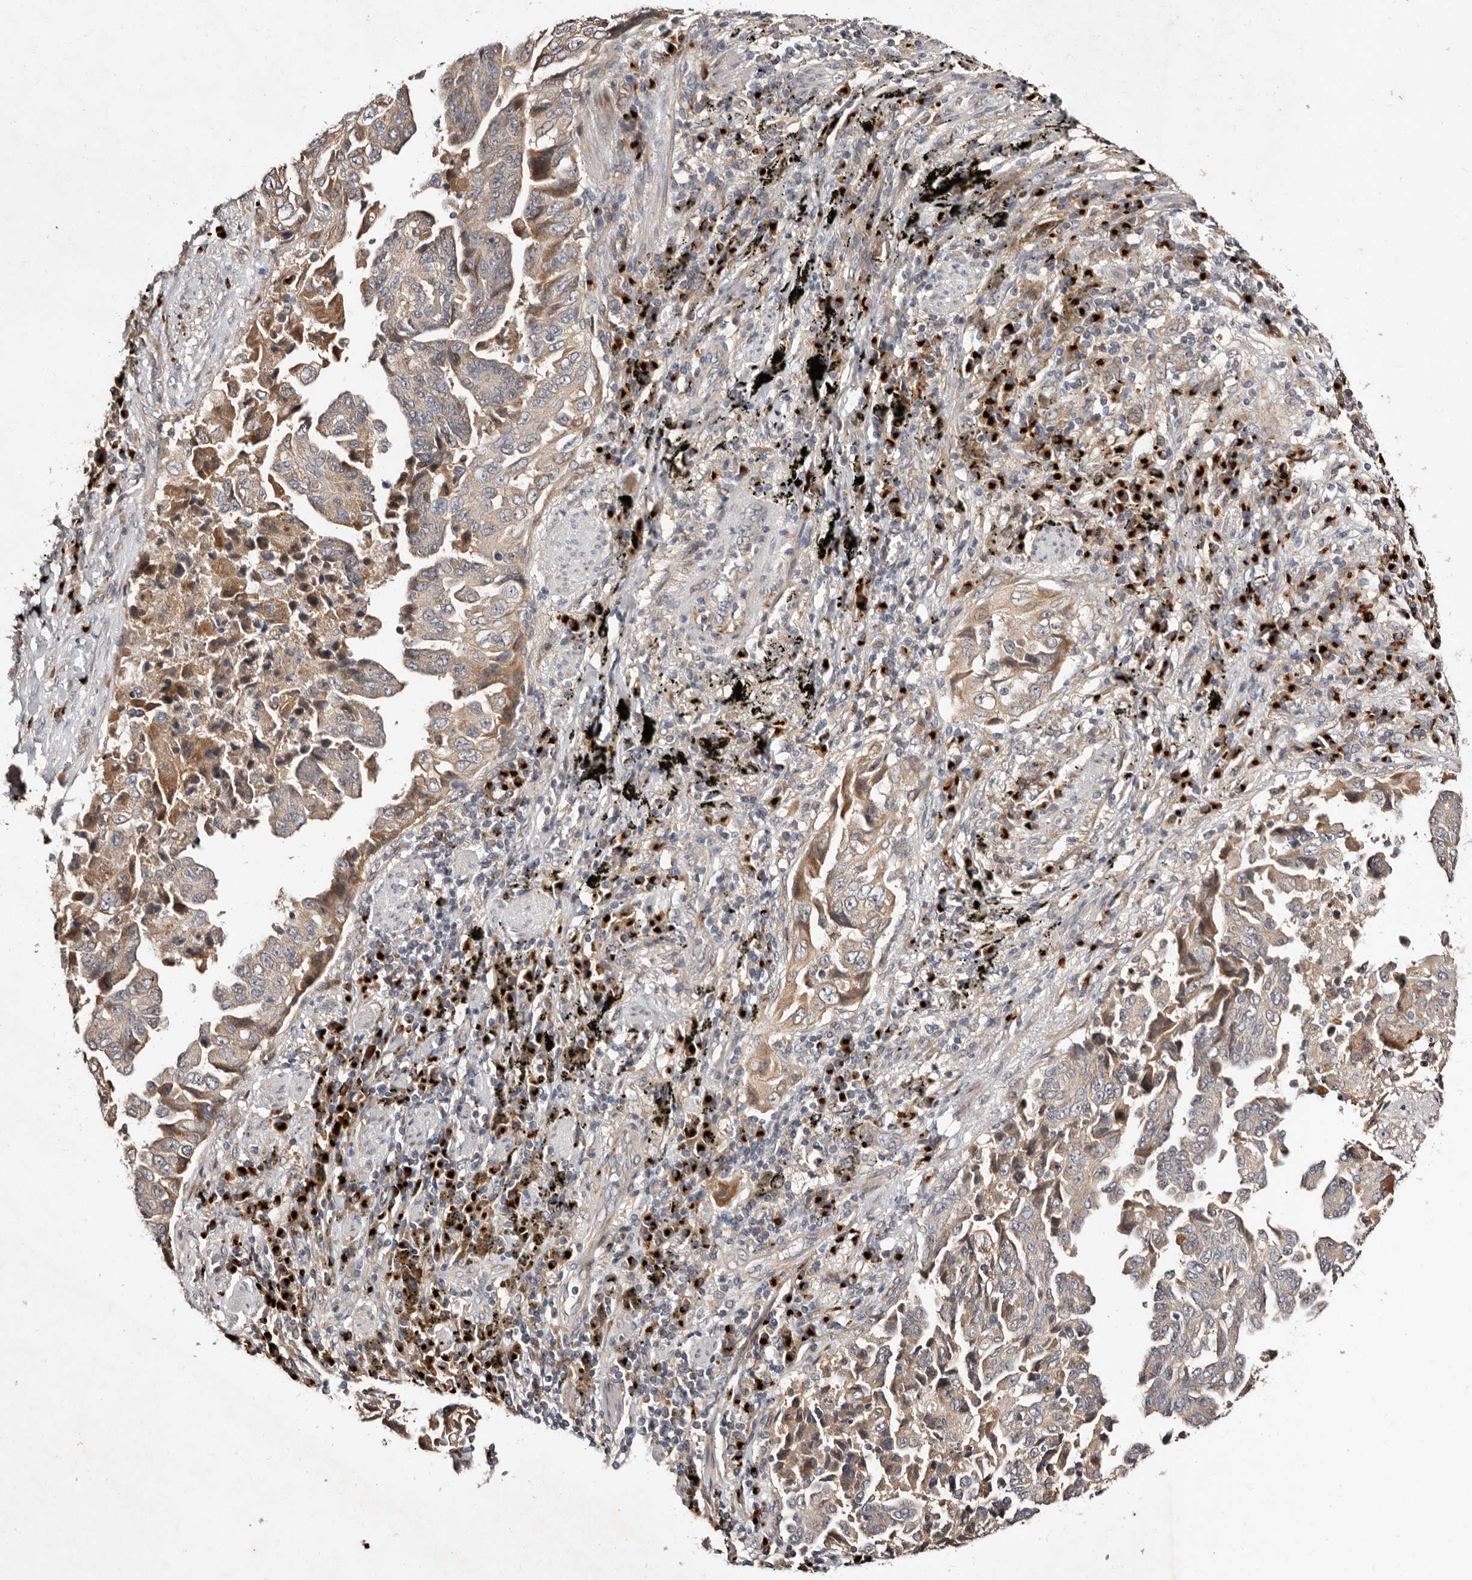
{"staining": {"intensity": "weak", "quantity": "25%-75%", "location": "cytoplasmic/membranous"}, "tissue": "lung cancer", "cell_type": "Tumor cells", "image_type": "cancer", "snomed": [{"axis": "morphology", "description": "Adenocarcinoma, NOS"}, {"axis": "topography", "description": "Lung"}], "caption": "Protein analysis of lung cancer tissue demonstrates weak cytoplasmic/membranous staining in approximately 25%-75% of tumor cells. The protein of interest is stained brown, and the nuclei are stained in blue (DAB (3,3'-diaminobenzidine) IHC with brightfield microscopy, high magnification).", "gene": "DACT2", "patient": {"sex": "female", "age": 51}}